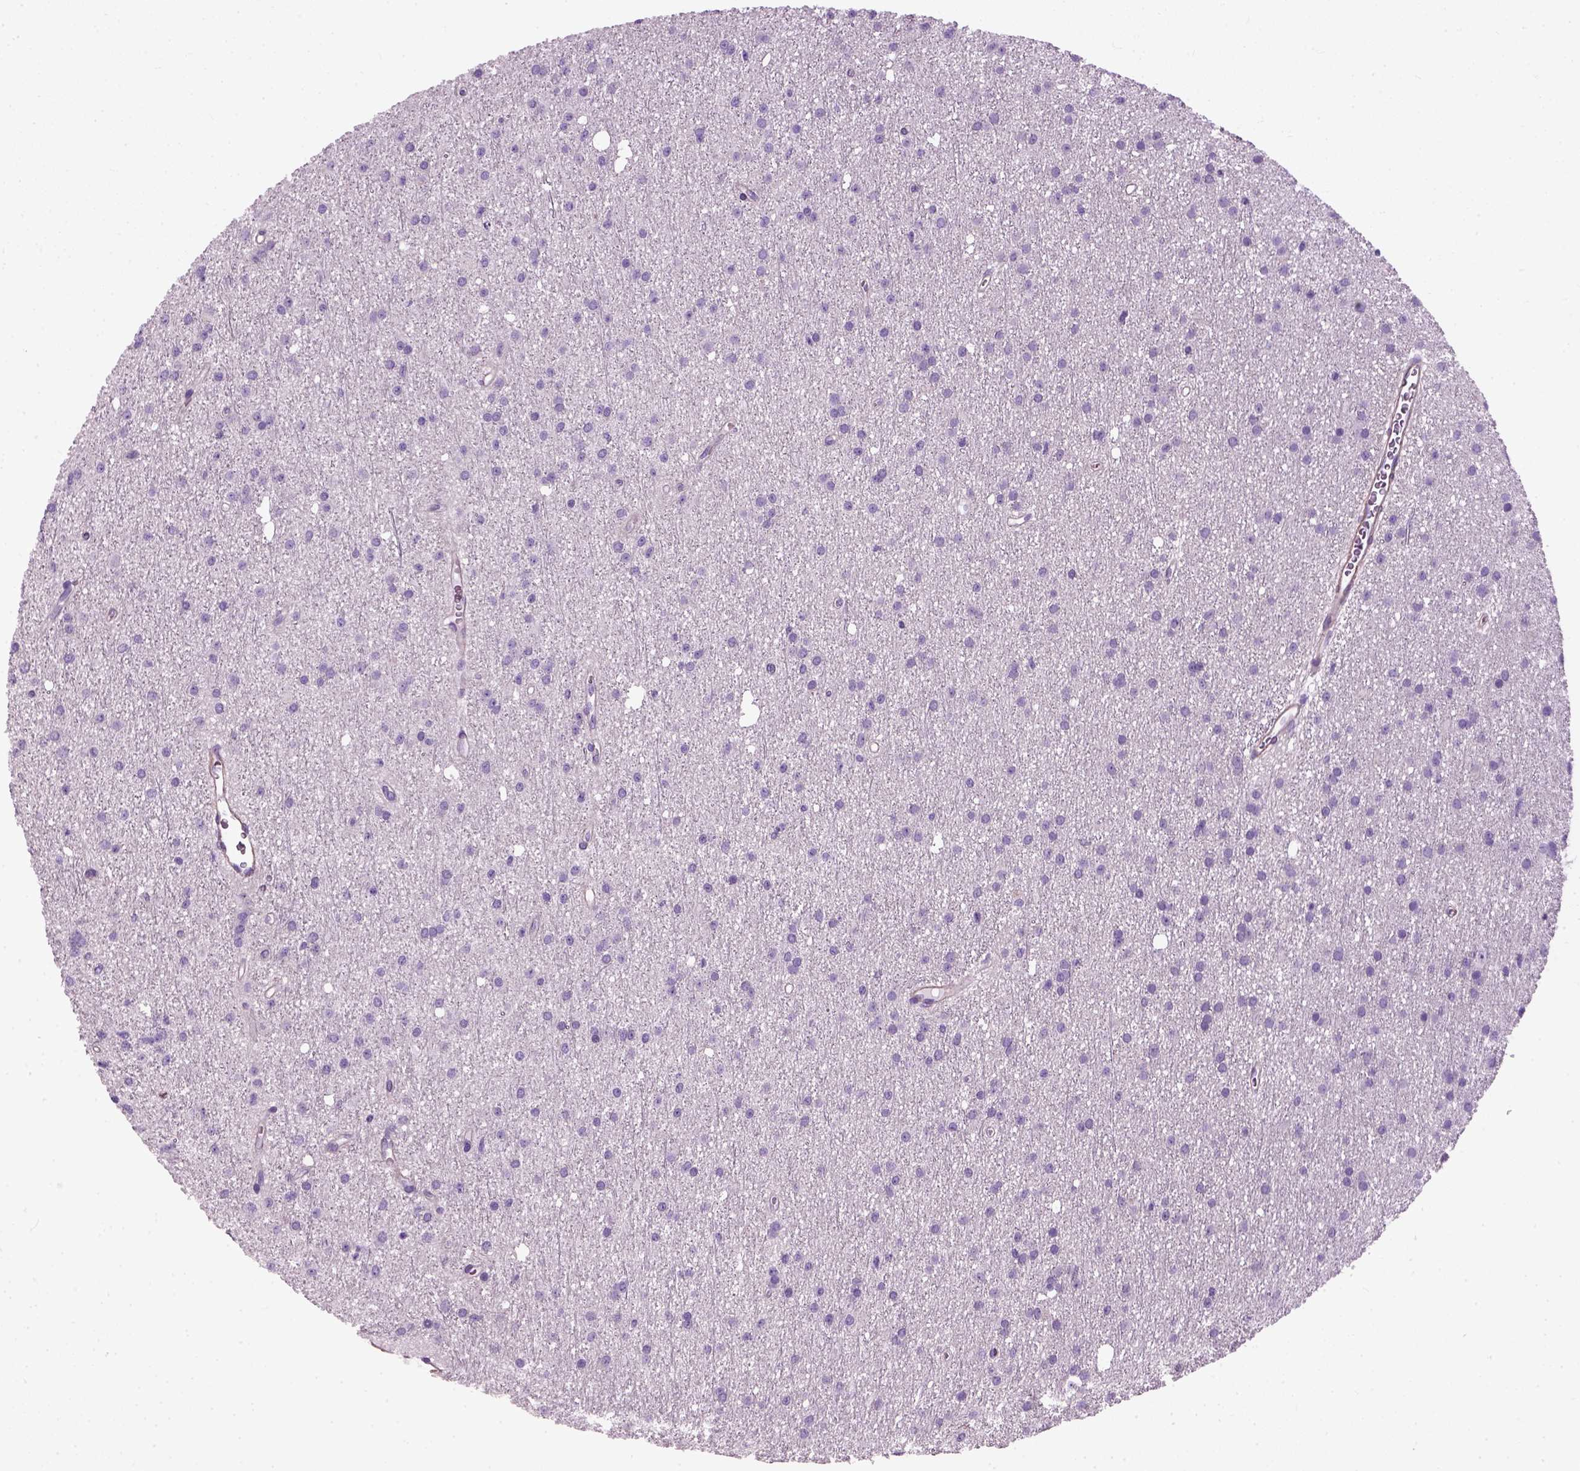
{"staining": {"intensity": "negative", "quantity": "none", "location": "none"}, "tissue": "glioma", "cell_type": "Tumor cells", "image_type": "cancer", "snomed": [{"axis": "morphology", "description": "Glioma, malignant, Low grade"}, {"axis": "topography", "description": "Brain"}], "caption": "An IHC image of glioma is shown. There is no staining in tumor cells of glioma.", "gene": "FAM161A", "patient": {"sex": "male", "age": 27}}